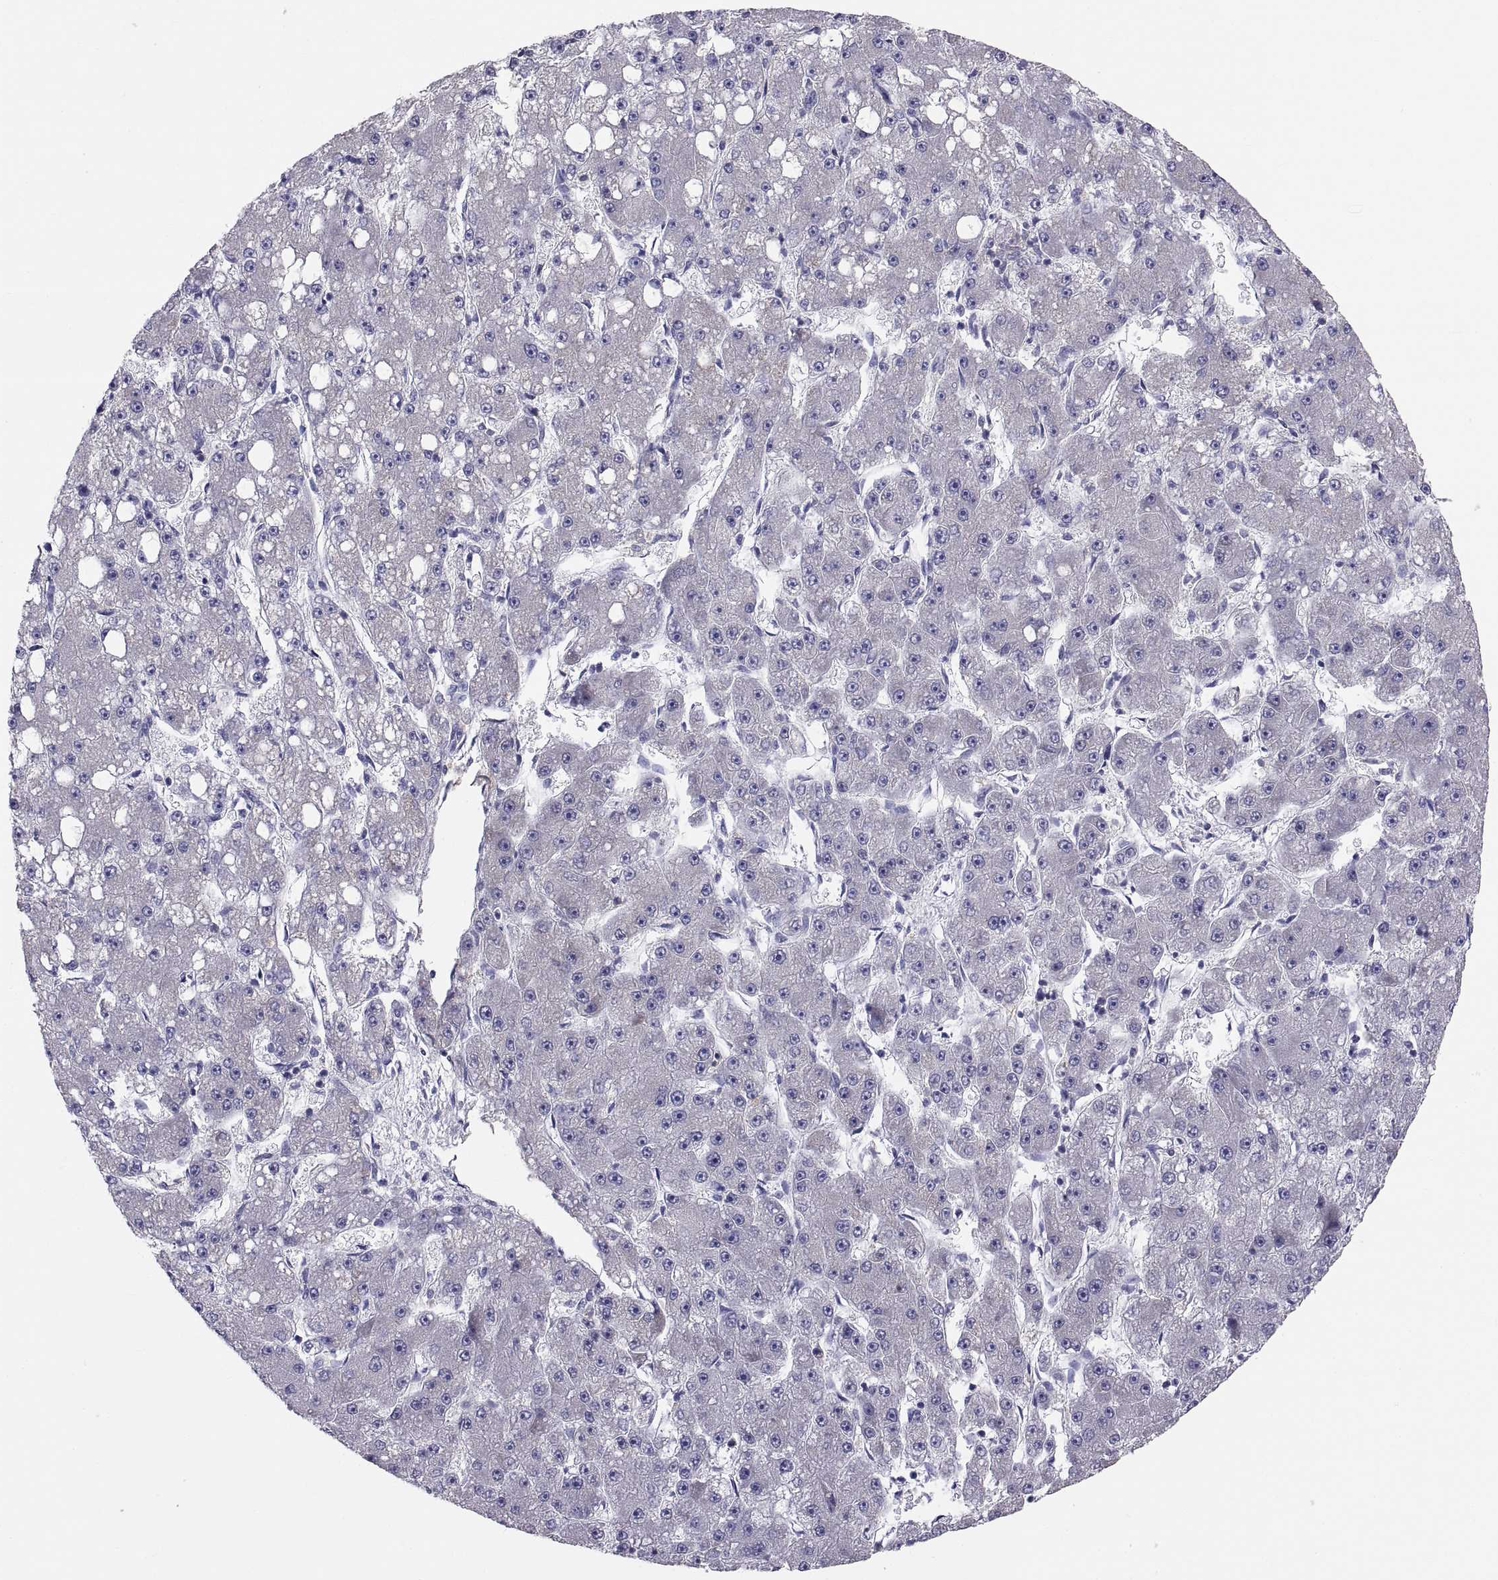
{"staining": {"intensity": "negative", "quantity": "none", "location": "none"}, "tissue": "liver cancer", "cell_type": "Tumor cells", "image_type": "cancer", "snomed": [{"axis": "morphology", "description": "Carcinoma, Hepatocellular, NOS"}, {"axis": "topography", "description": "Liver"}], "caption": "High power microscopy photomicrograph of an immunohistochemistry (IHC) photomicrograph of liver hepatocellular carcinoma, revealing no significant expression in tumor cells.", "gene": "FAM170A", "patient": {"sex": "male", "age": 67}}